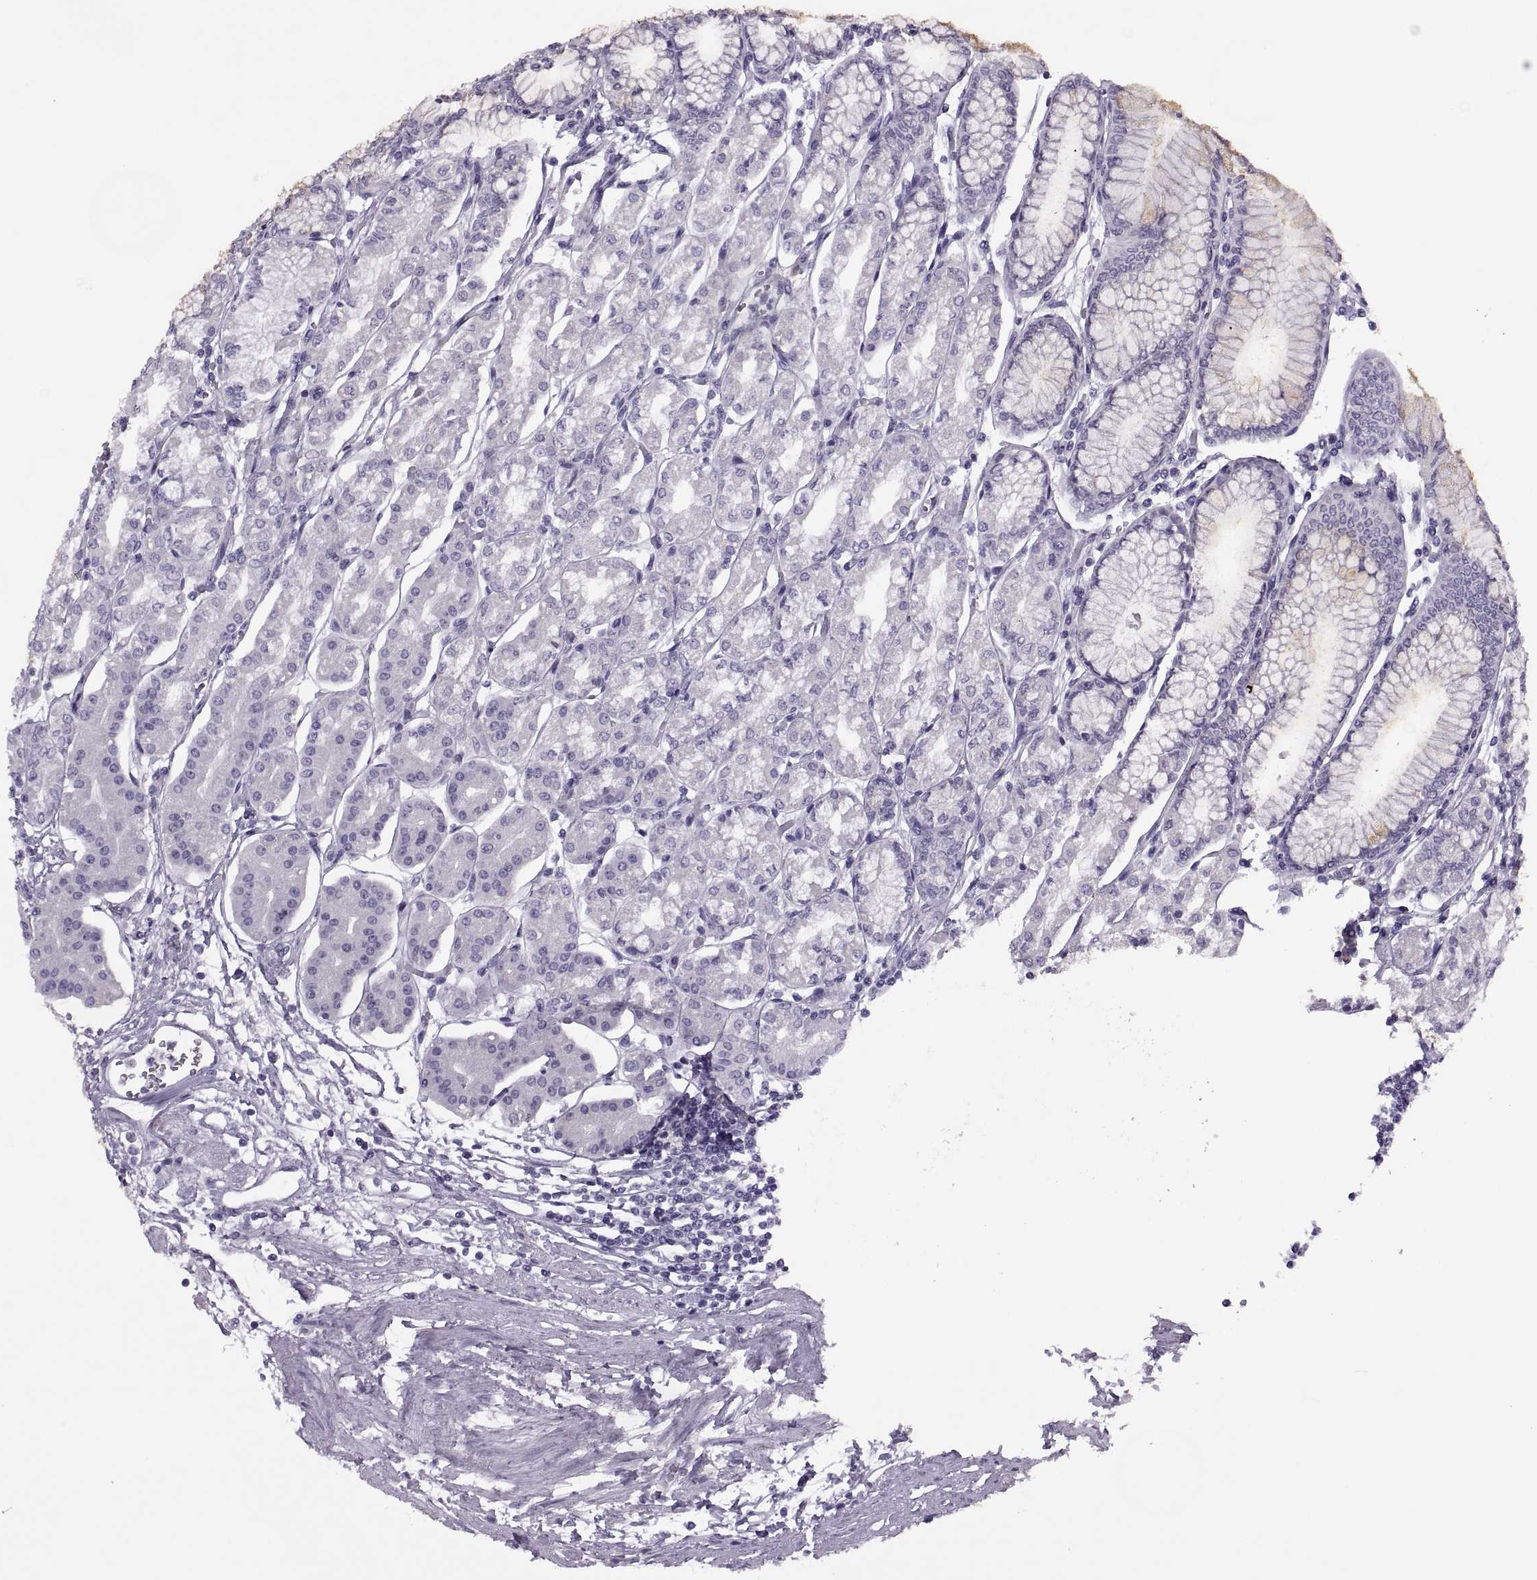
{"staining": {"intensity": "weak", "quantity": "<25%", "location": "cytoplasmic/membranous"}, "tissue": "stomach", "cell_type": "Glandular cells", "image_type": "normal", "snomed": [{"axis": "morphology", "description": "Normal tissue, NOS"}, {"axis": "topography", "description": "Skeletal muscle"}, {"axis": "topography", "description": "Stomach"}], "caption": "An image of human stomach is negative for staining in glandular cells. (Immunohistochemistry (ihc), brightfield microscopy, high magnification).", "gene": "FAM24A", "patient": {"sex": "female", "age": 57}}